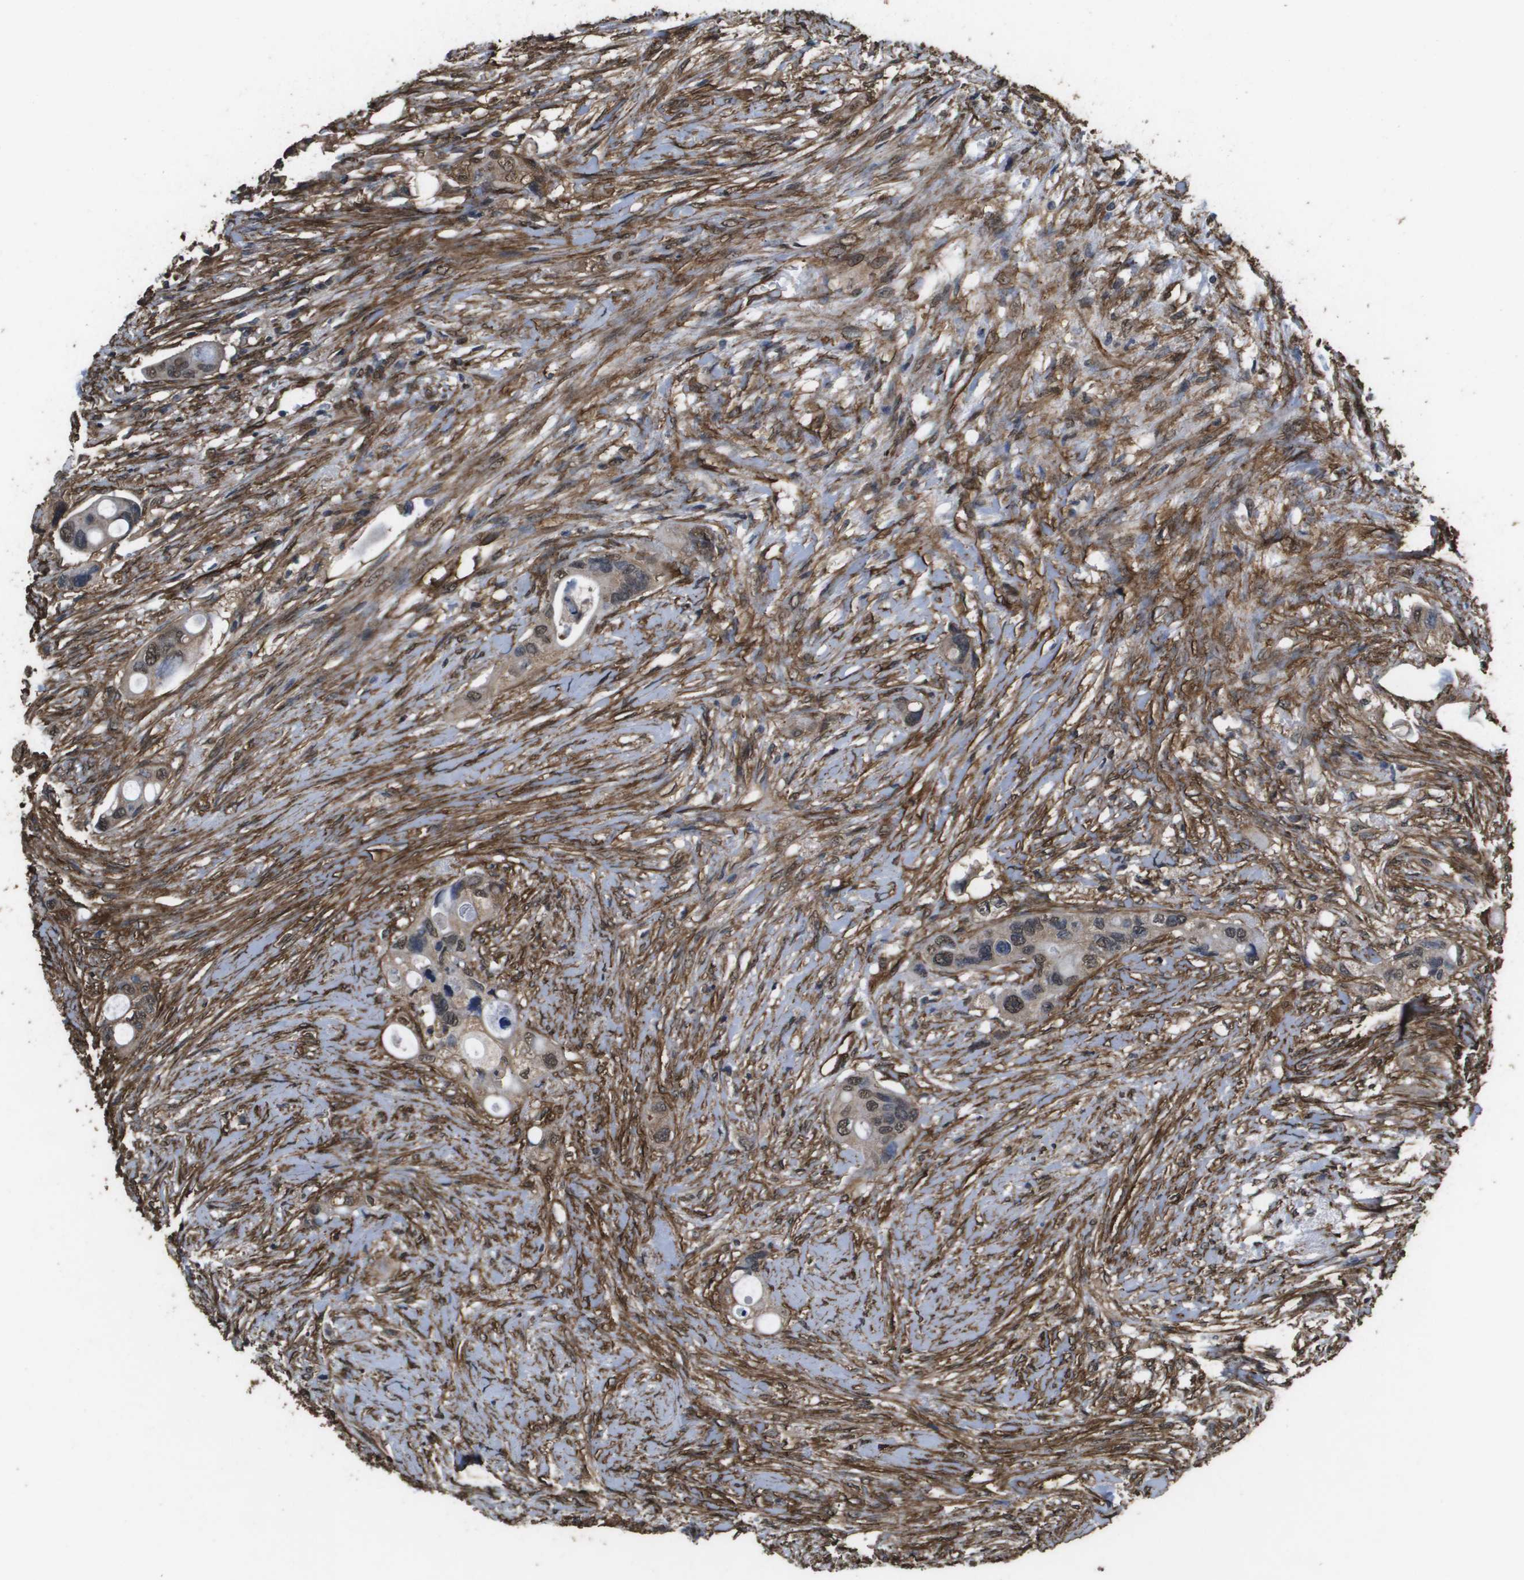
{"staining": {"intensity": "moderate", "quantity": ">75%", "location": "cytoplasmic/membranous,nuclear"}, "tissue": "colorectal cancer", "cell_type": "Tumor cells", "image_type": "cancer", "snomed": [{"axis": "morphology", "description": "Adenocarcinoma, NOS"}, {"axis": "topography", "description": "Colon"}], "caption": "Human colorectal cancer (adenocarcinoma) stained for a protein (brown) displays moderate cytoplasmic/membranous and nuclear positive expression in about >75% of tumor cells.", "gene": "AAMP", "patient": {"sex": "female", "age": 57}}